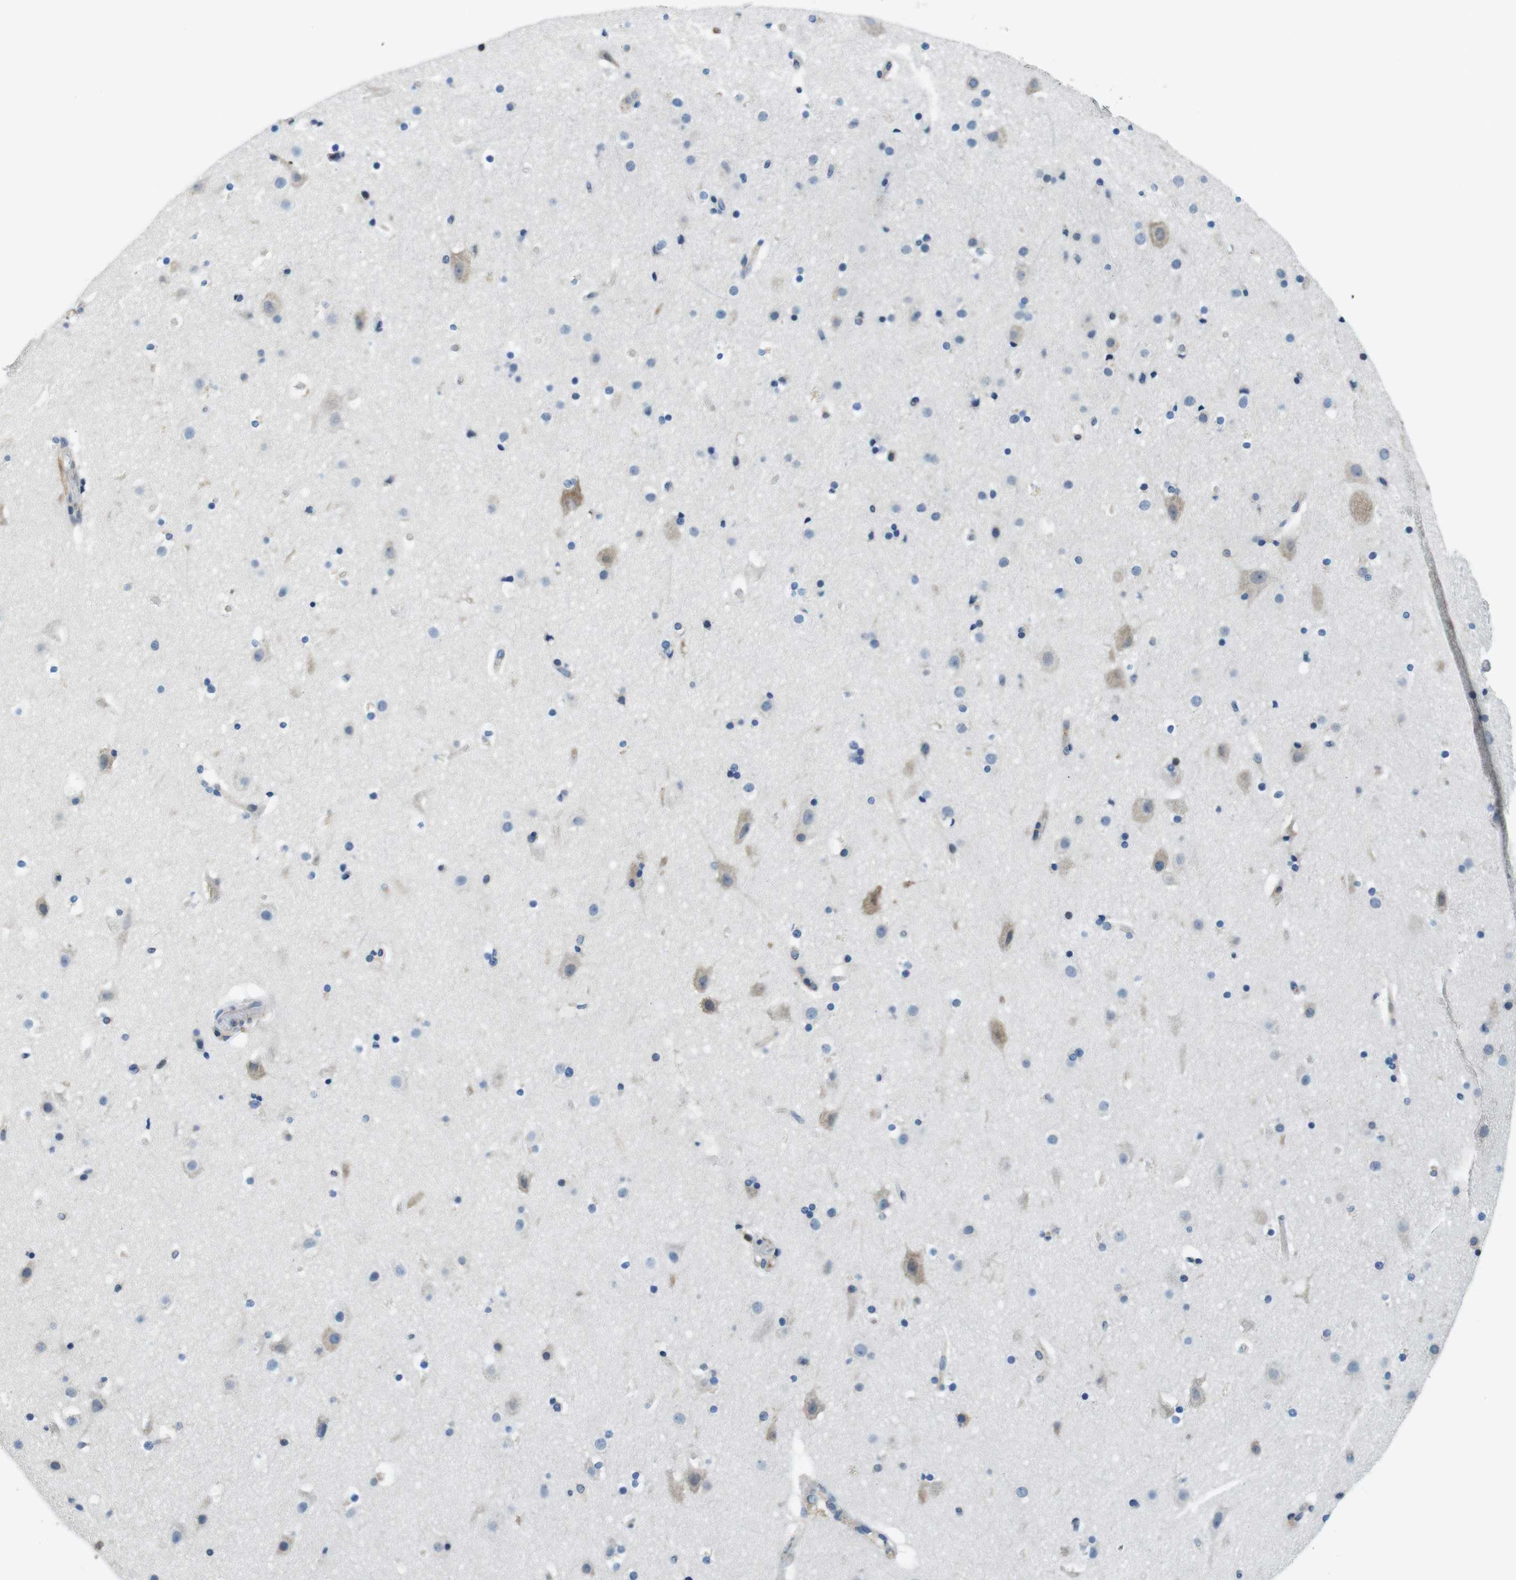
{"staining": {"intensity": "negative", "quantity": "none", "location": "none"}, "tissue": "cerebral cortex", "cell_type": "Endothelial cells", "image_type": "normal", "snomed": [{"axis": "morphology", "description": "Normal tissue, NOS"}, {"axis": "topography", "description": "Cerebral cortex"}], "caption": "This is an immunohistochemistry (IHC) image of benign human cerebral cortex. There is no staining in endothelial cells.", "gene": "EIF2B5", "patient": {"sex": "male", "age": 57}}